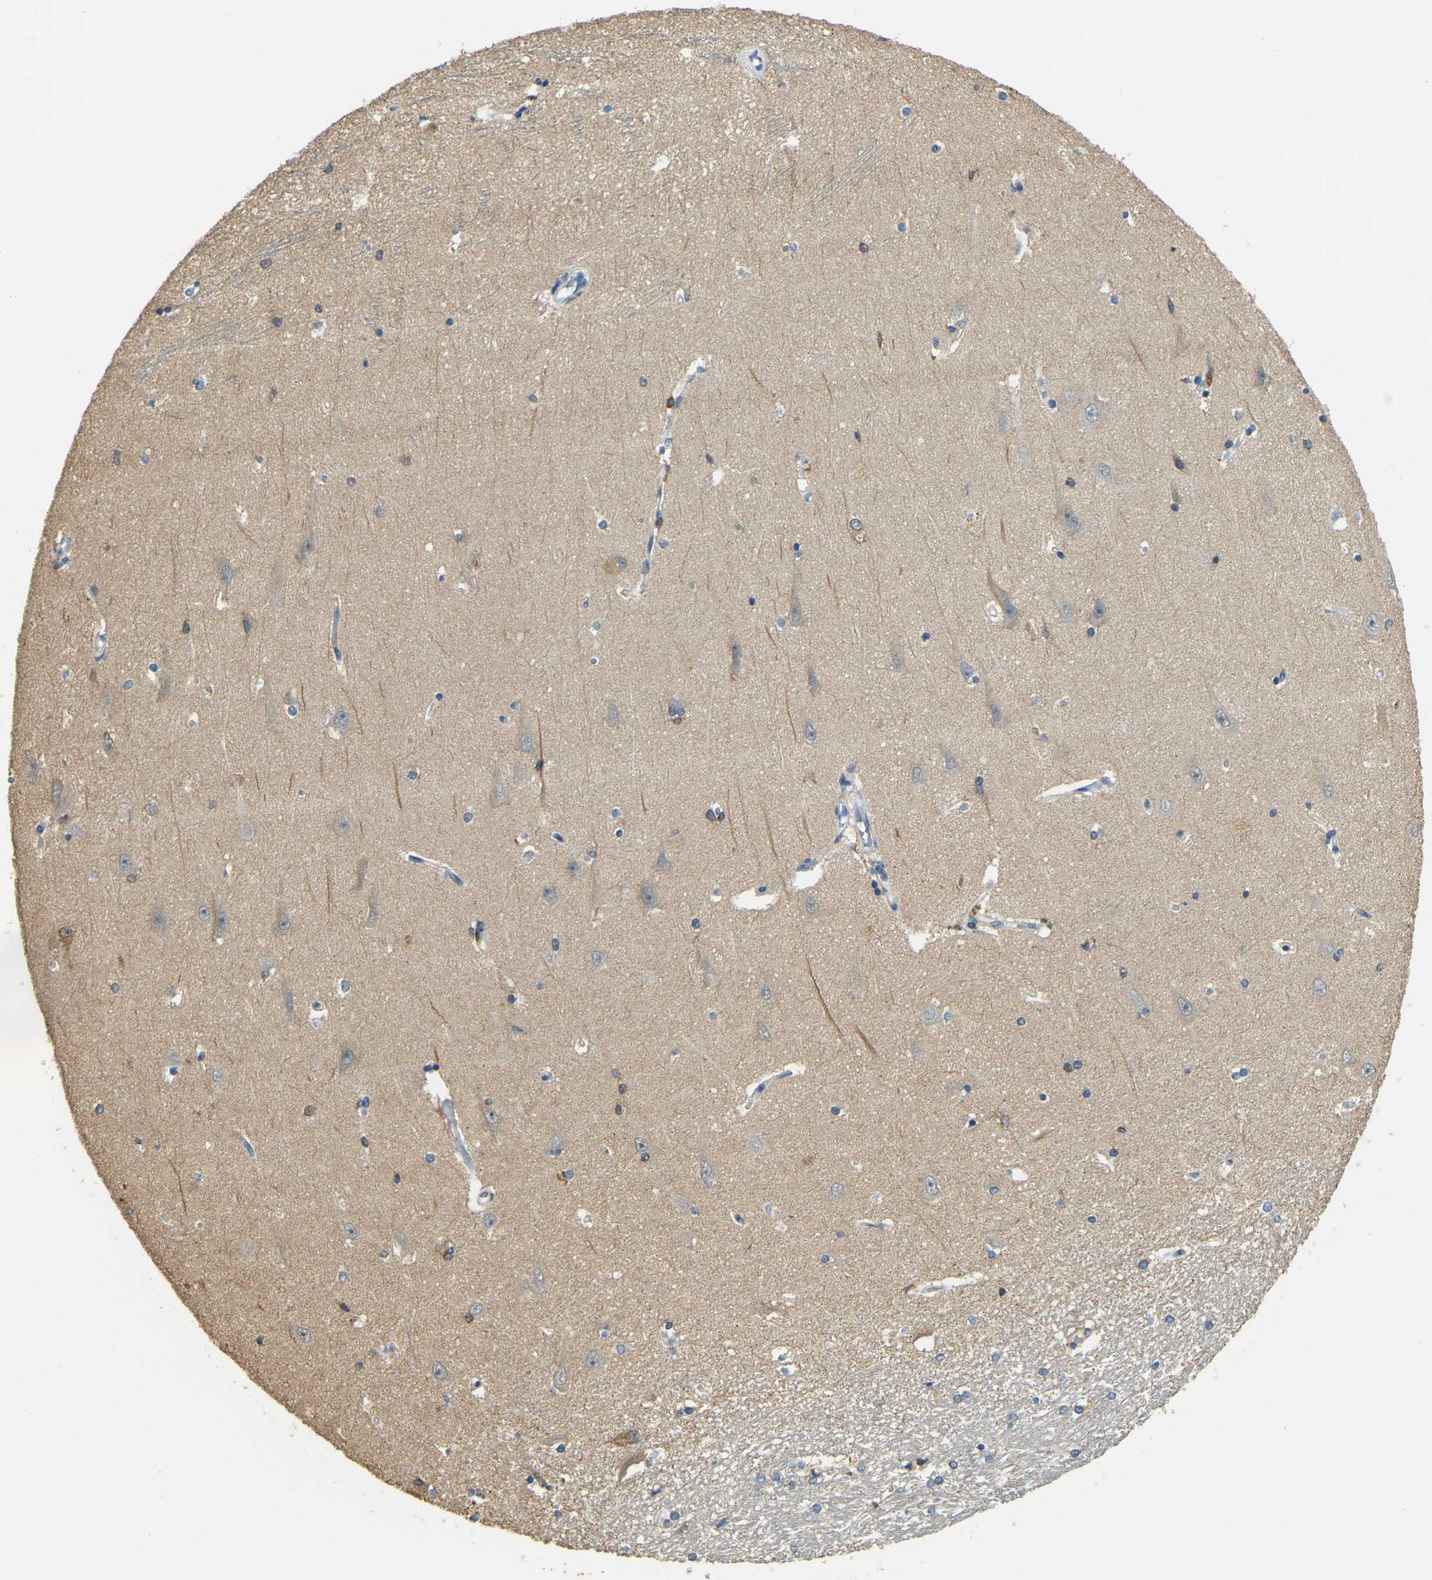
{"staining": {"intensity": "weak", "quantity": "<25%", "location": "cytoplasmic/membranous,nuclear"}, "tissue": "hippocampus", "cell_type": "Glial cells", "image_type": "normal", "snomed": [{"axis": "morphology", "description": "Normal tissue, NOS"}, {"axis": "topography", "description": "Hippocampus"}], "caption": "Hippocampus stained for a protein using immunohistochemistry (IHC) demonstrates no positivity glial cells.", "gene": "NANS", "patient": {"sex": "male", "age": 45}}